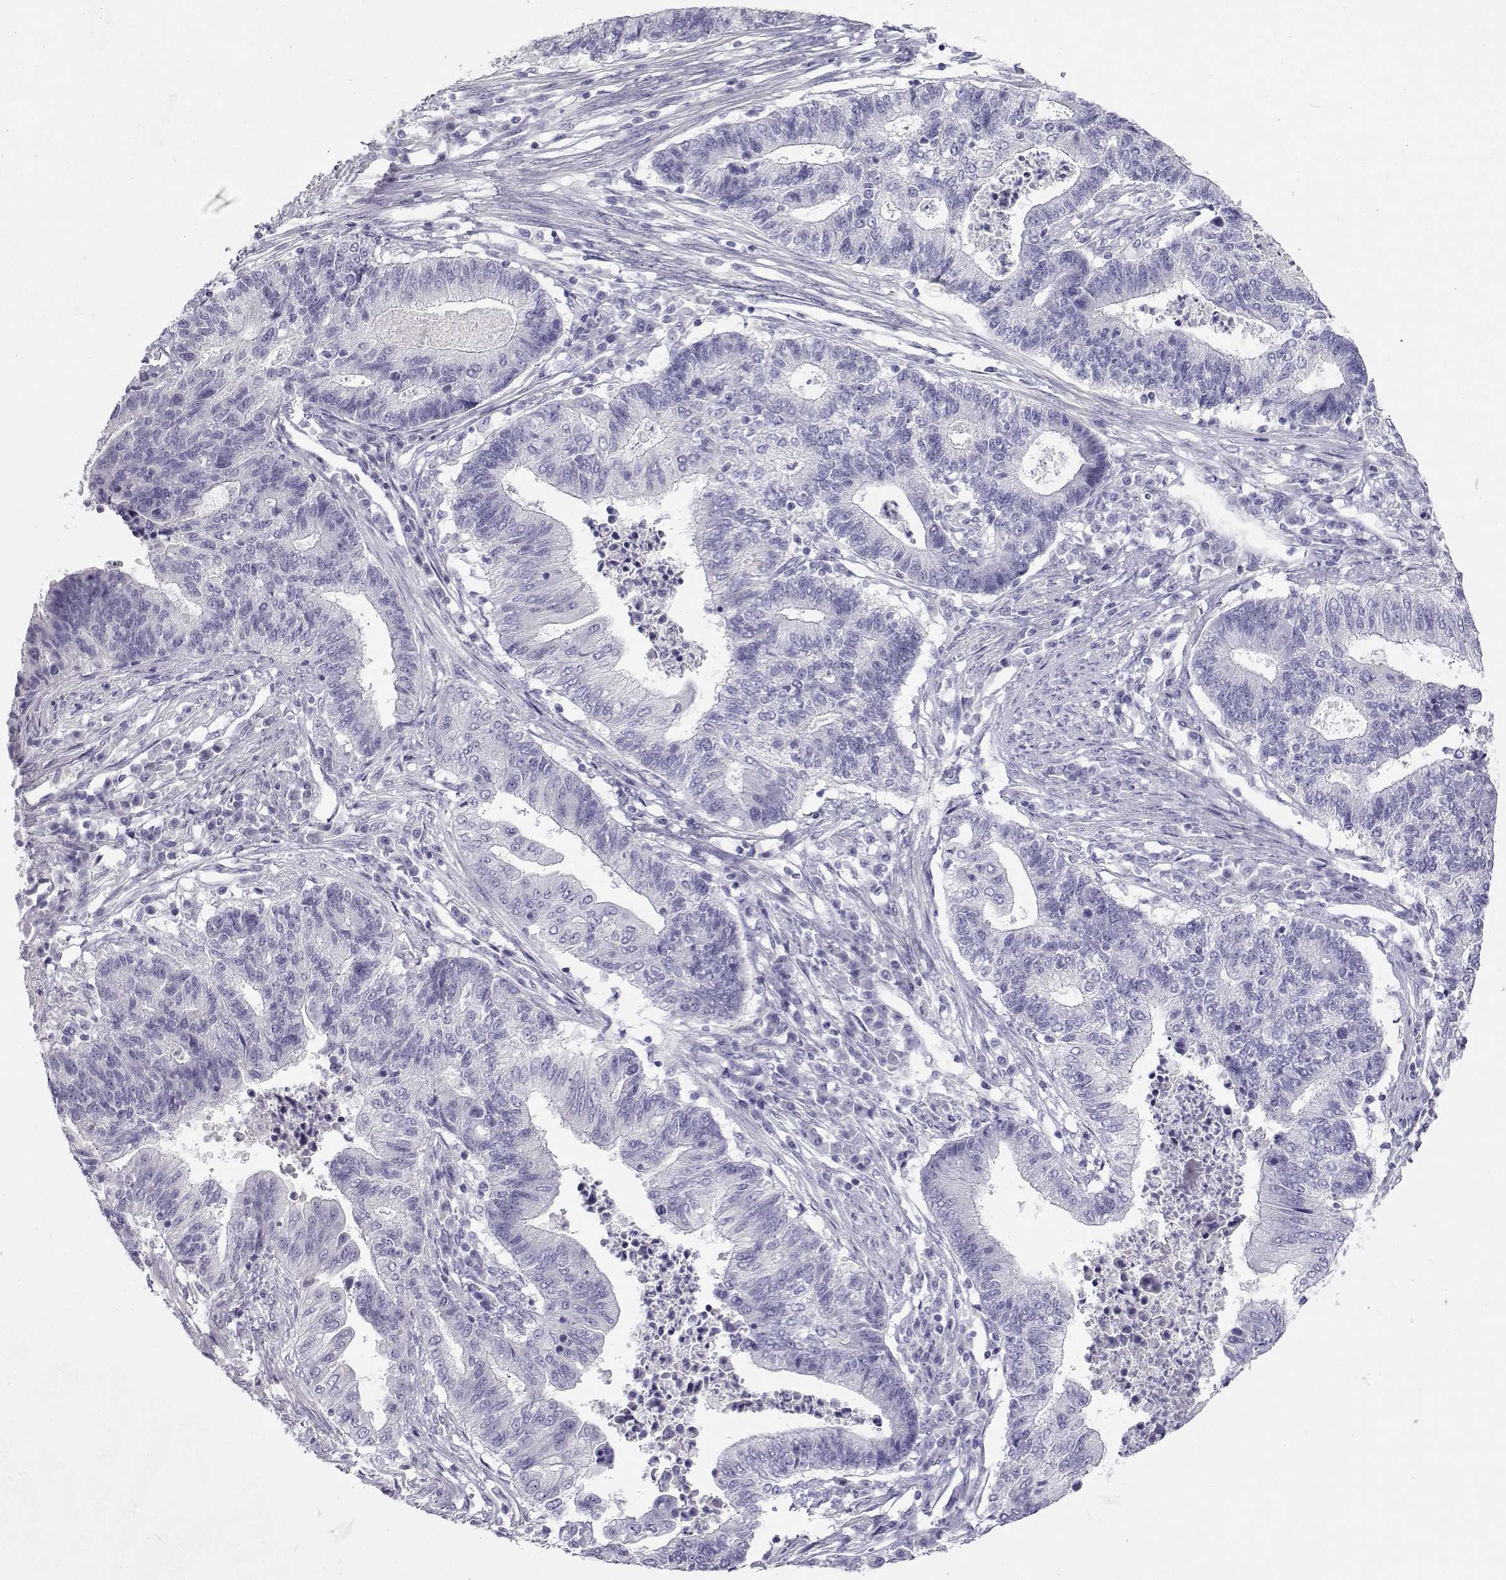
{"staining": {"intensity": "negative", "quantity": "none", "location": "none"}, "tissue": "endometrial cancer", "cell_type": "Tumor cells", "image_type": "cancer", "snomed": [{"axis": "morphology", "description": "Adenocarcinoma, NOS"}, {"axis": "topography", "description": "Uterus"}, {"axis": "topography", "description": "Endometrium"}], "caption": "The histopathology image exhibits no significant expression in tumor cells of adenocarcinoma (endometrial). Brightfield microscopy of IHC stained with DAB (brown) and hematoxylin (blue), captured at high magnification.", "gene": "SLC6A3", "patient": {"sex": "female", "age": 54}}